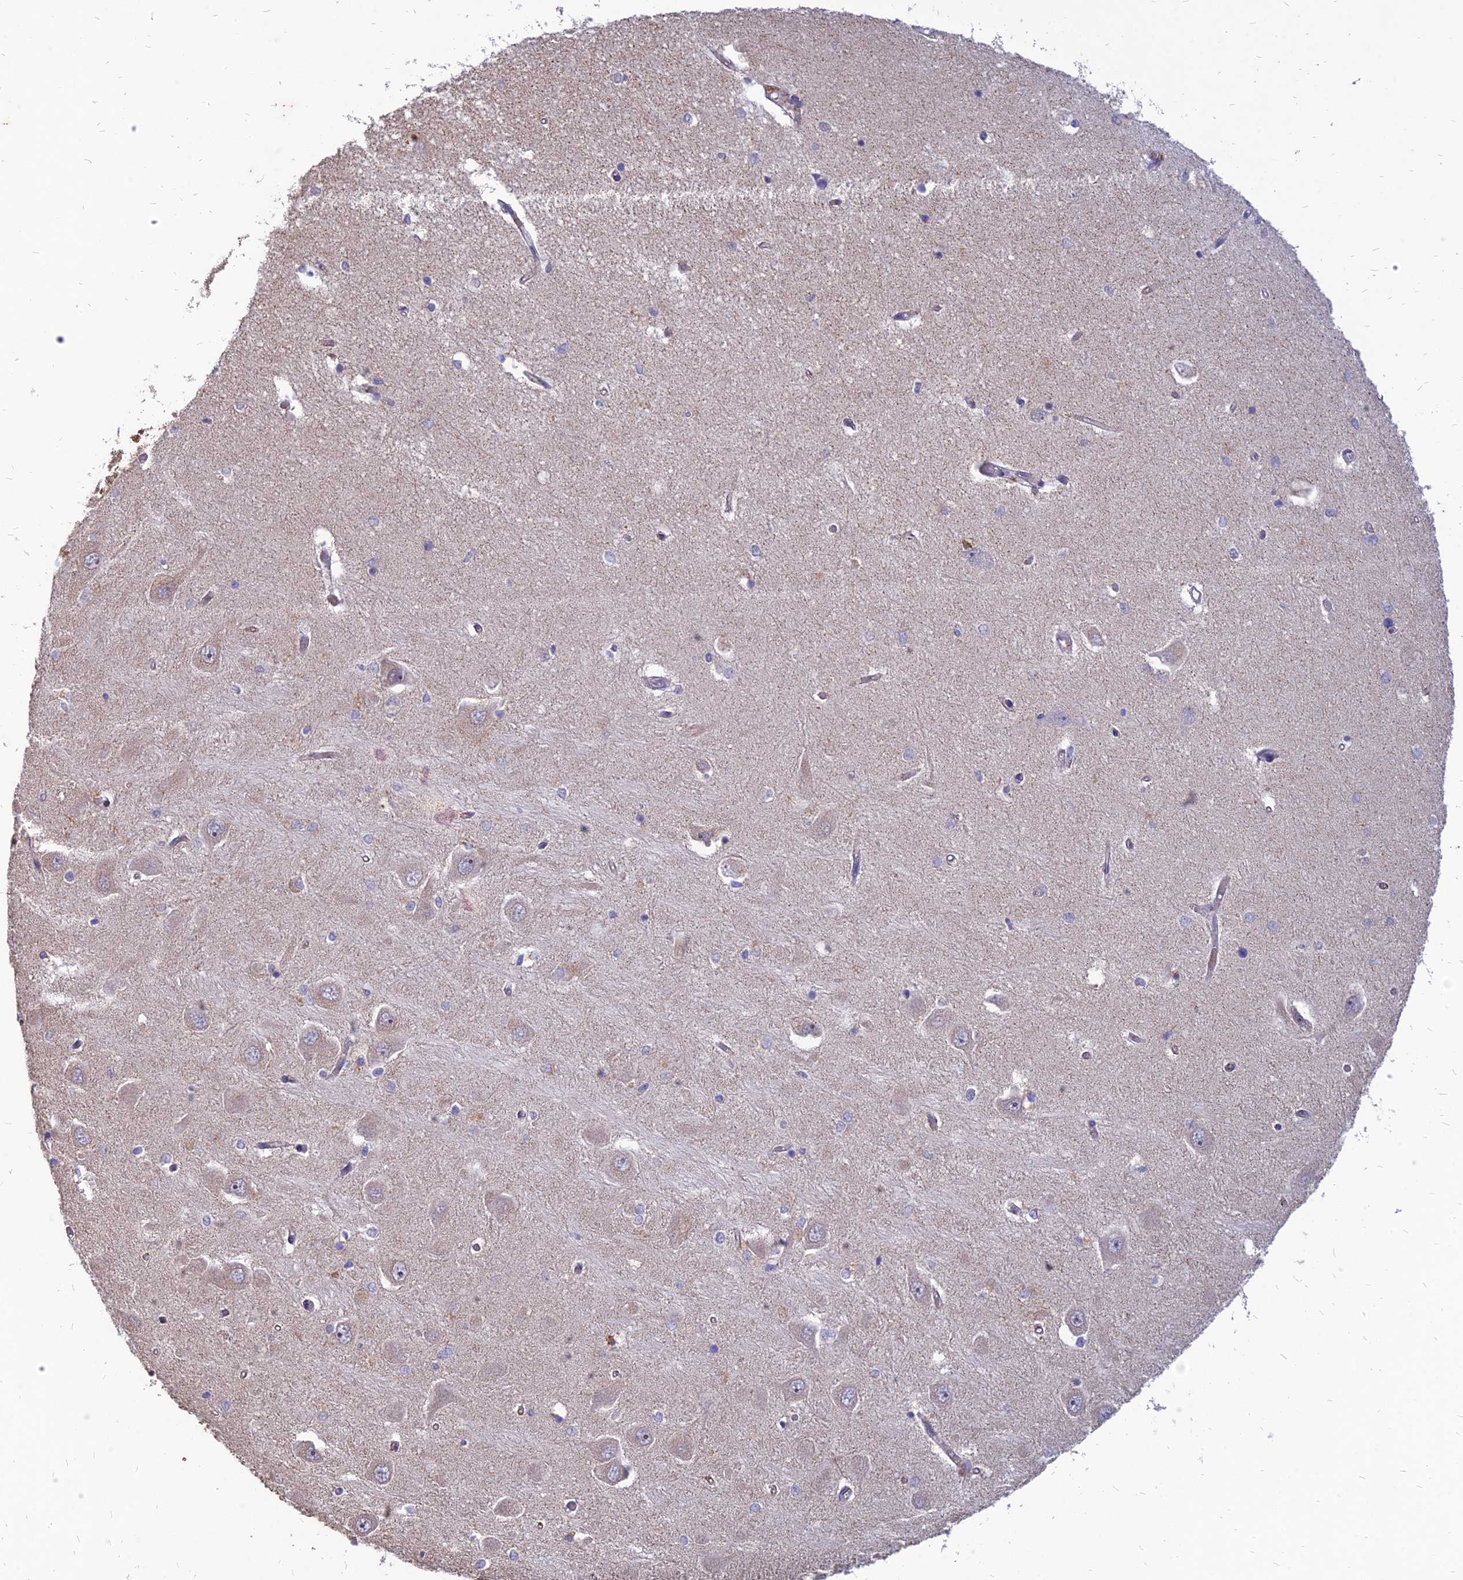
{"staining": {"intensity": "negative", "quantity": "none", "location": "none"}, "tissue": "hippocampus", "cell_type": "Glial cells", "image_type": "normal", "snomed": [{"axis": "morphology", "description": "Normal tissue, NOS"}, {"axis": "topography", "description": "Hippocampus"}], "caption": "Immunohistochemistry (IHC) of benign hippocampus reveals no positivity in glial cells. (Stains: DAB (3,3'-diaminobenzidine) immunohistochemistry (IHC) with hematoxylin counter stain, Microscopy: brightfield microscopy at high magnification).", "gene": "ST3GAL6", "patient": {"sex": "male", "age": 45}}